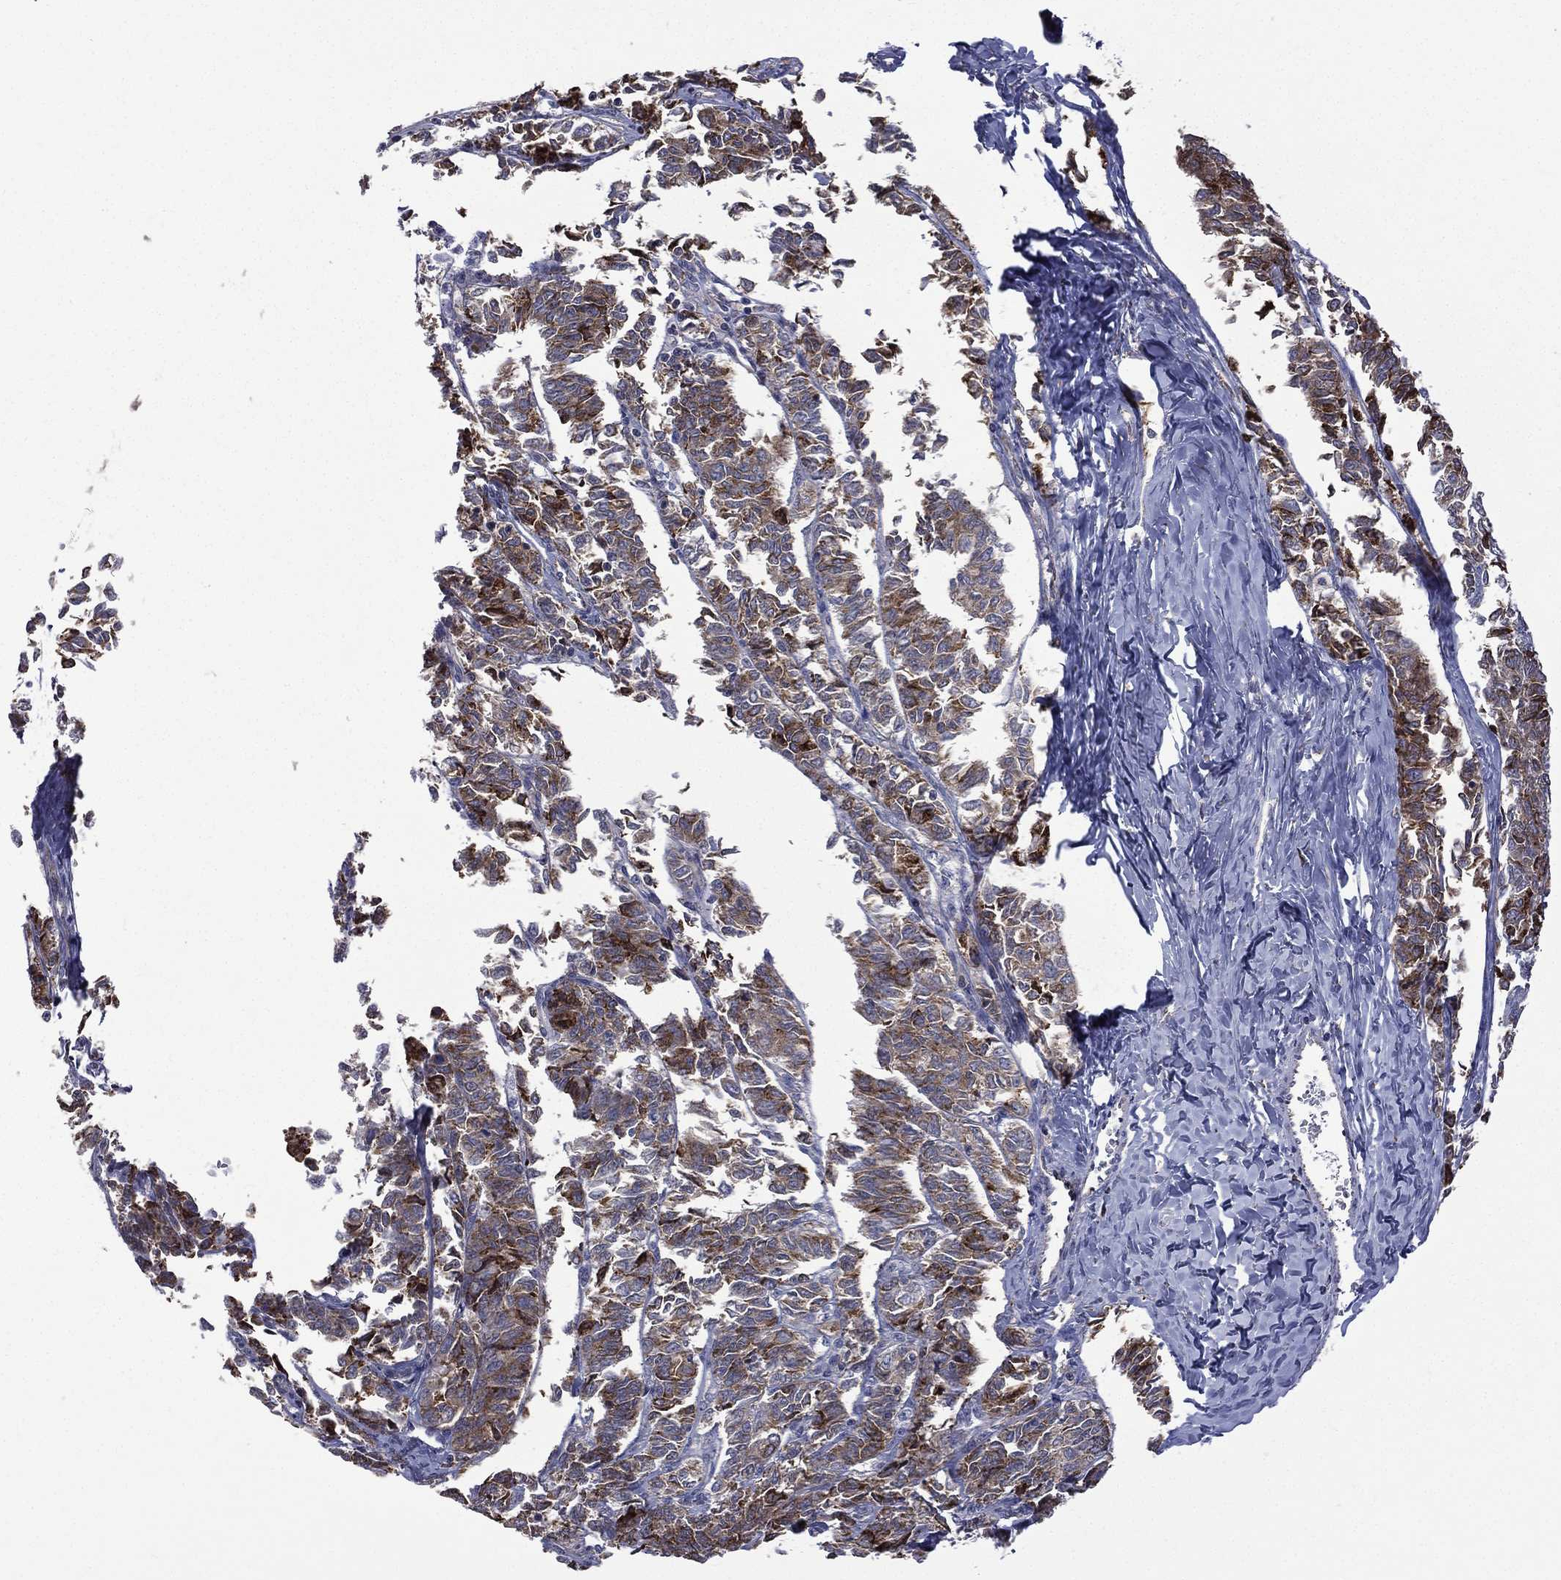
{"staining": {"intensity": "strong", "quantity": "<25%", "location": "cytoplasmic/membranous"}, "tissue": "ovarian cancer", "cell_type": "Tumor cells", "image_type": "cancer", "snomed": [{"axis": "morphology", "description": "Carcinoma, endometroid"}, {"axis": "topography", "description": "Ovary"}], "caption": "Ovarian cancer (endometroid carcinoma) stained for a protein demonstrates strong cytoplasmic/membranous positivity in tumor cells.", "gene": "C20orf96", "patient": {"sex": "female", "age": 80}}